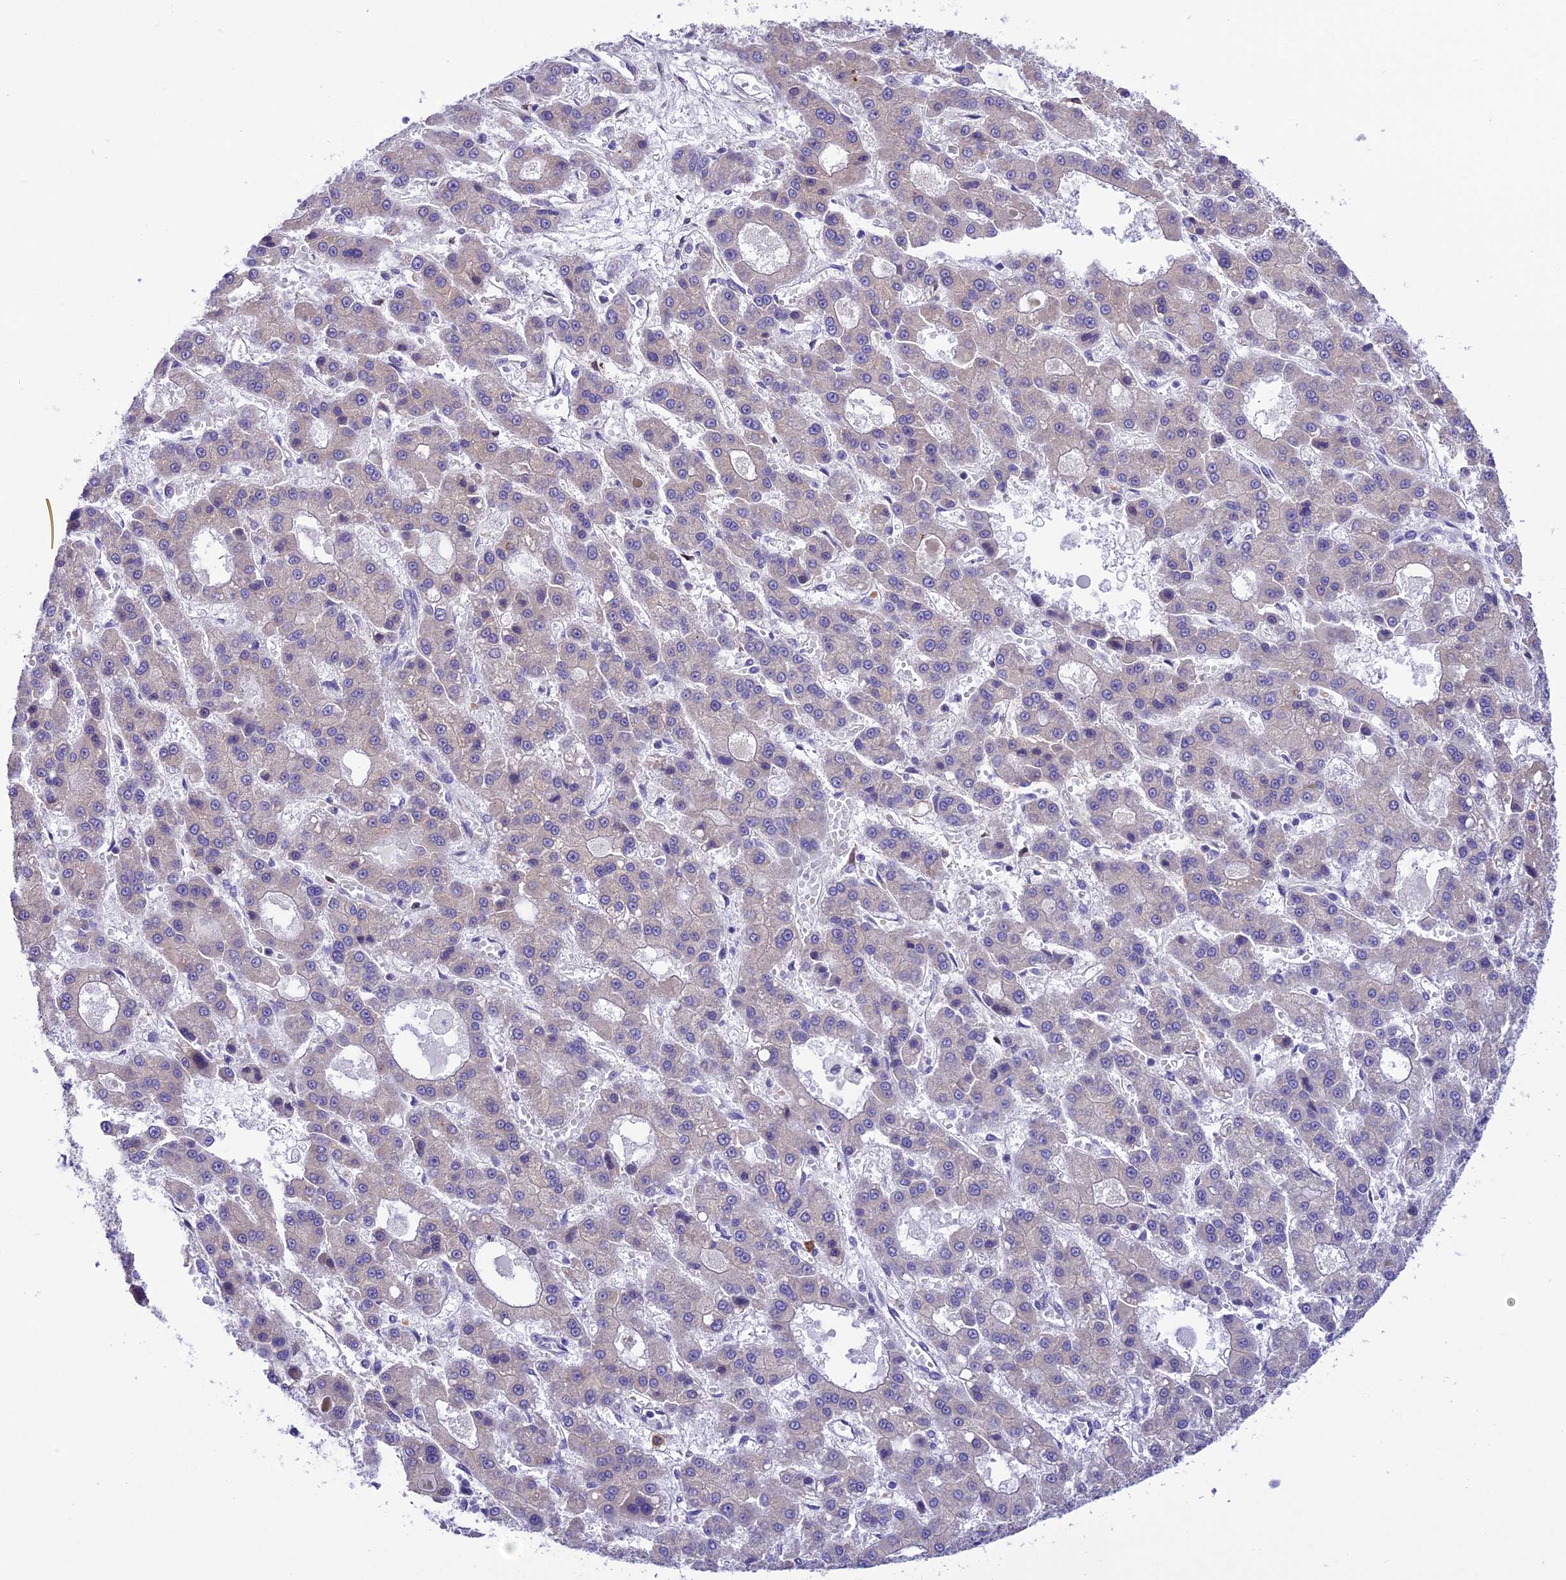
{"staining": {"intensity": "negative", "quantity": "none", "location": "none"}, "tissue": "liver cancer", "cell_type": "Tumor cells", "image_type": "cancer", "snomed": [{"axis": "morphology", "description": "Carcinoma, Hepatocellular, NOS"}, {"axis": "topography", "description": "Liver"}], "caption": "Immunohistochemistry (IHC) micrograph of neoplastic tissue: hepatocellular carcinoma (liver) stained with DAB (3,3'-diaminobenzidine) displays no significant protein positivity in tumor cells.", "gene": "TRIM43B", "patient": {"sex": "male", "age": 70}}